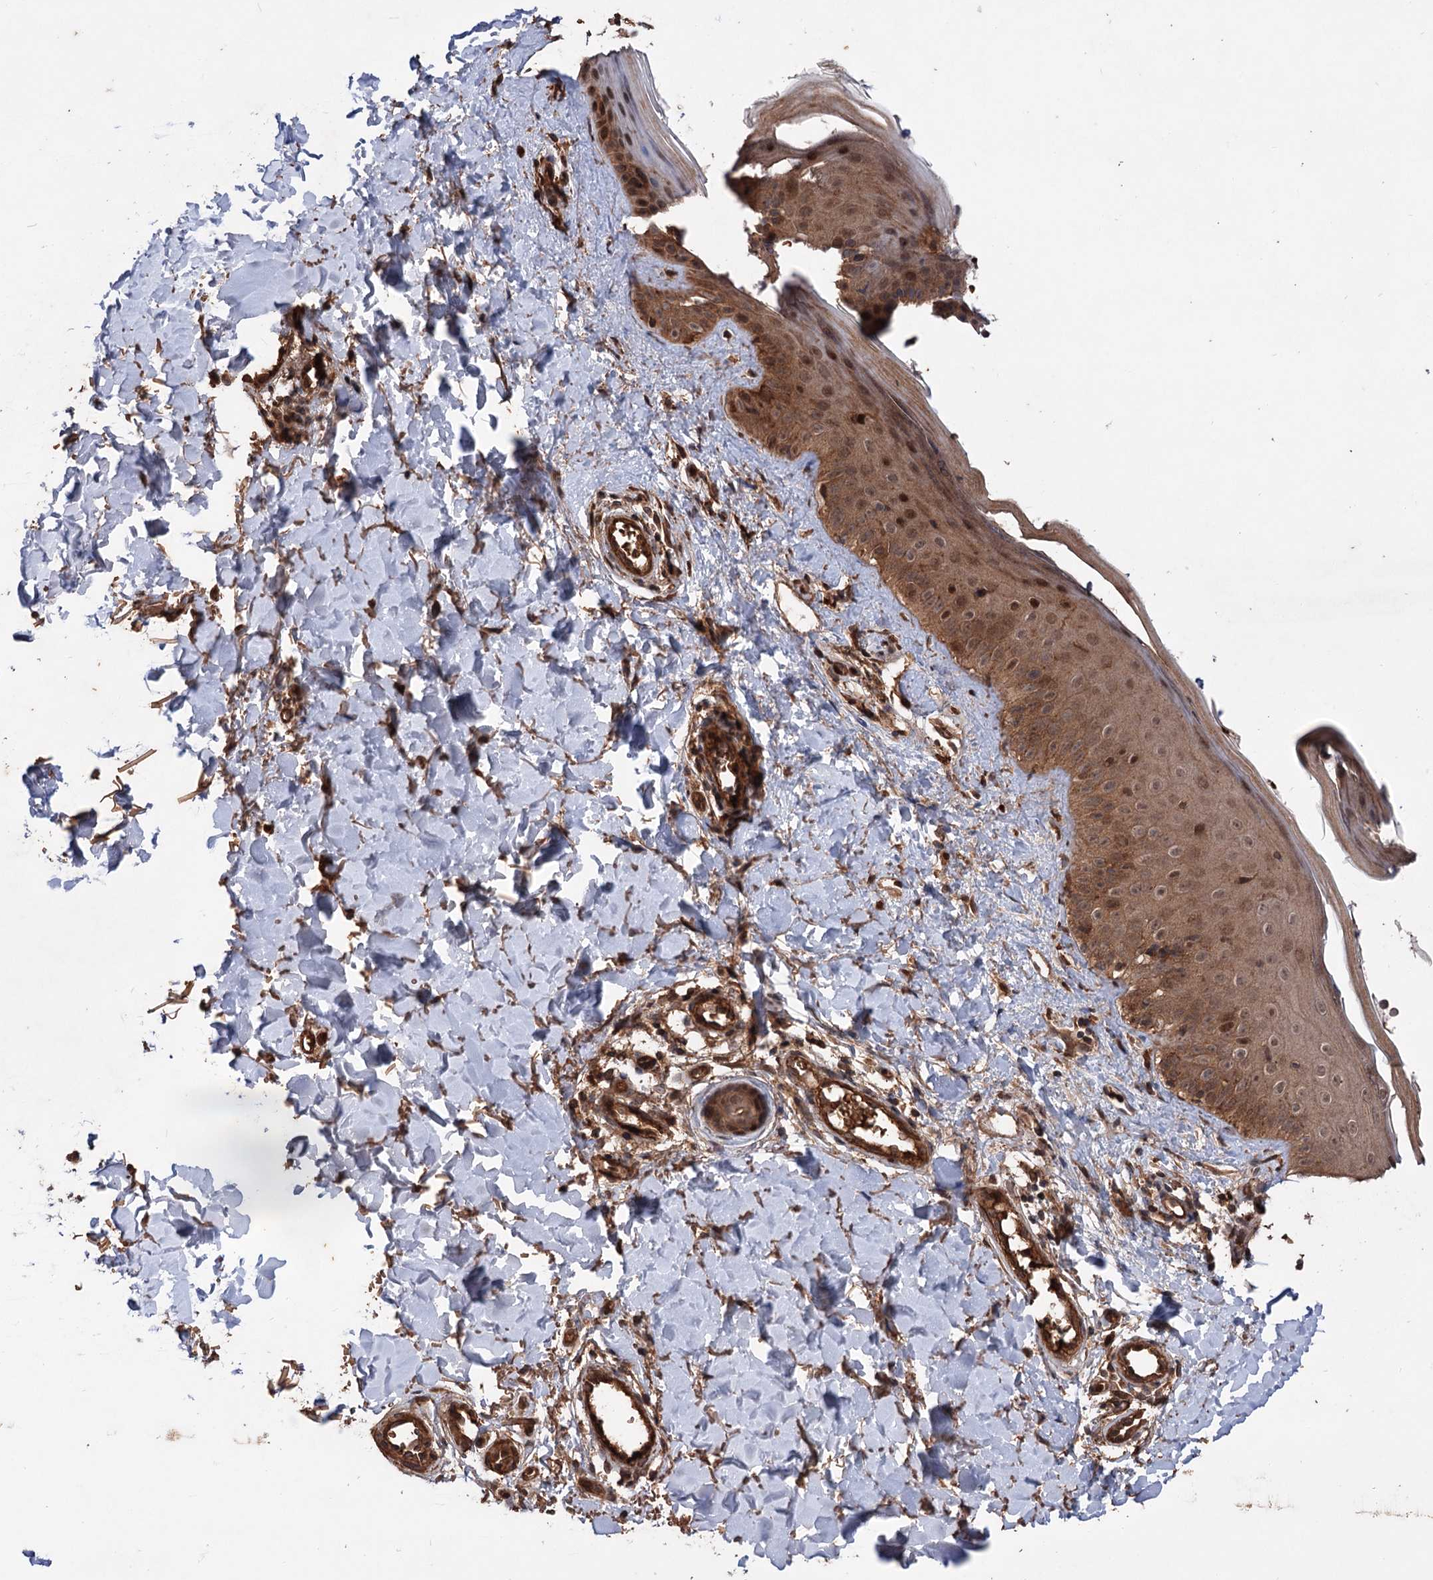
{"staining": {"intensity": "strong", "quantity": ">75%", "location": "cytoplasmic/membranous,nuclear"}, "tissue": "skin", "cell_type": "Fibroblasts", "image_type": "normal", "snomed": [{"axis": "morphology", "description": "Normal tissue, NOS"}, {"axis": "topography", "description": "Skin"}], "caption": "Immunohistochemical staining of benign human skin exhibits strong cytoplasmic/membranous,nuclear protein expression in approximately >75% of fibroblasts. (DAB (3,3'-diaminobenzidine) = brown stain, brightfield microscopy at high magnification).", "gene": "ADK", "patient": {"sex": "male", "age": 52}}